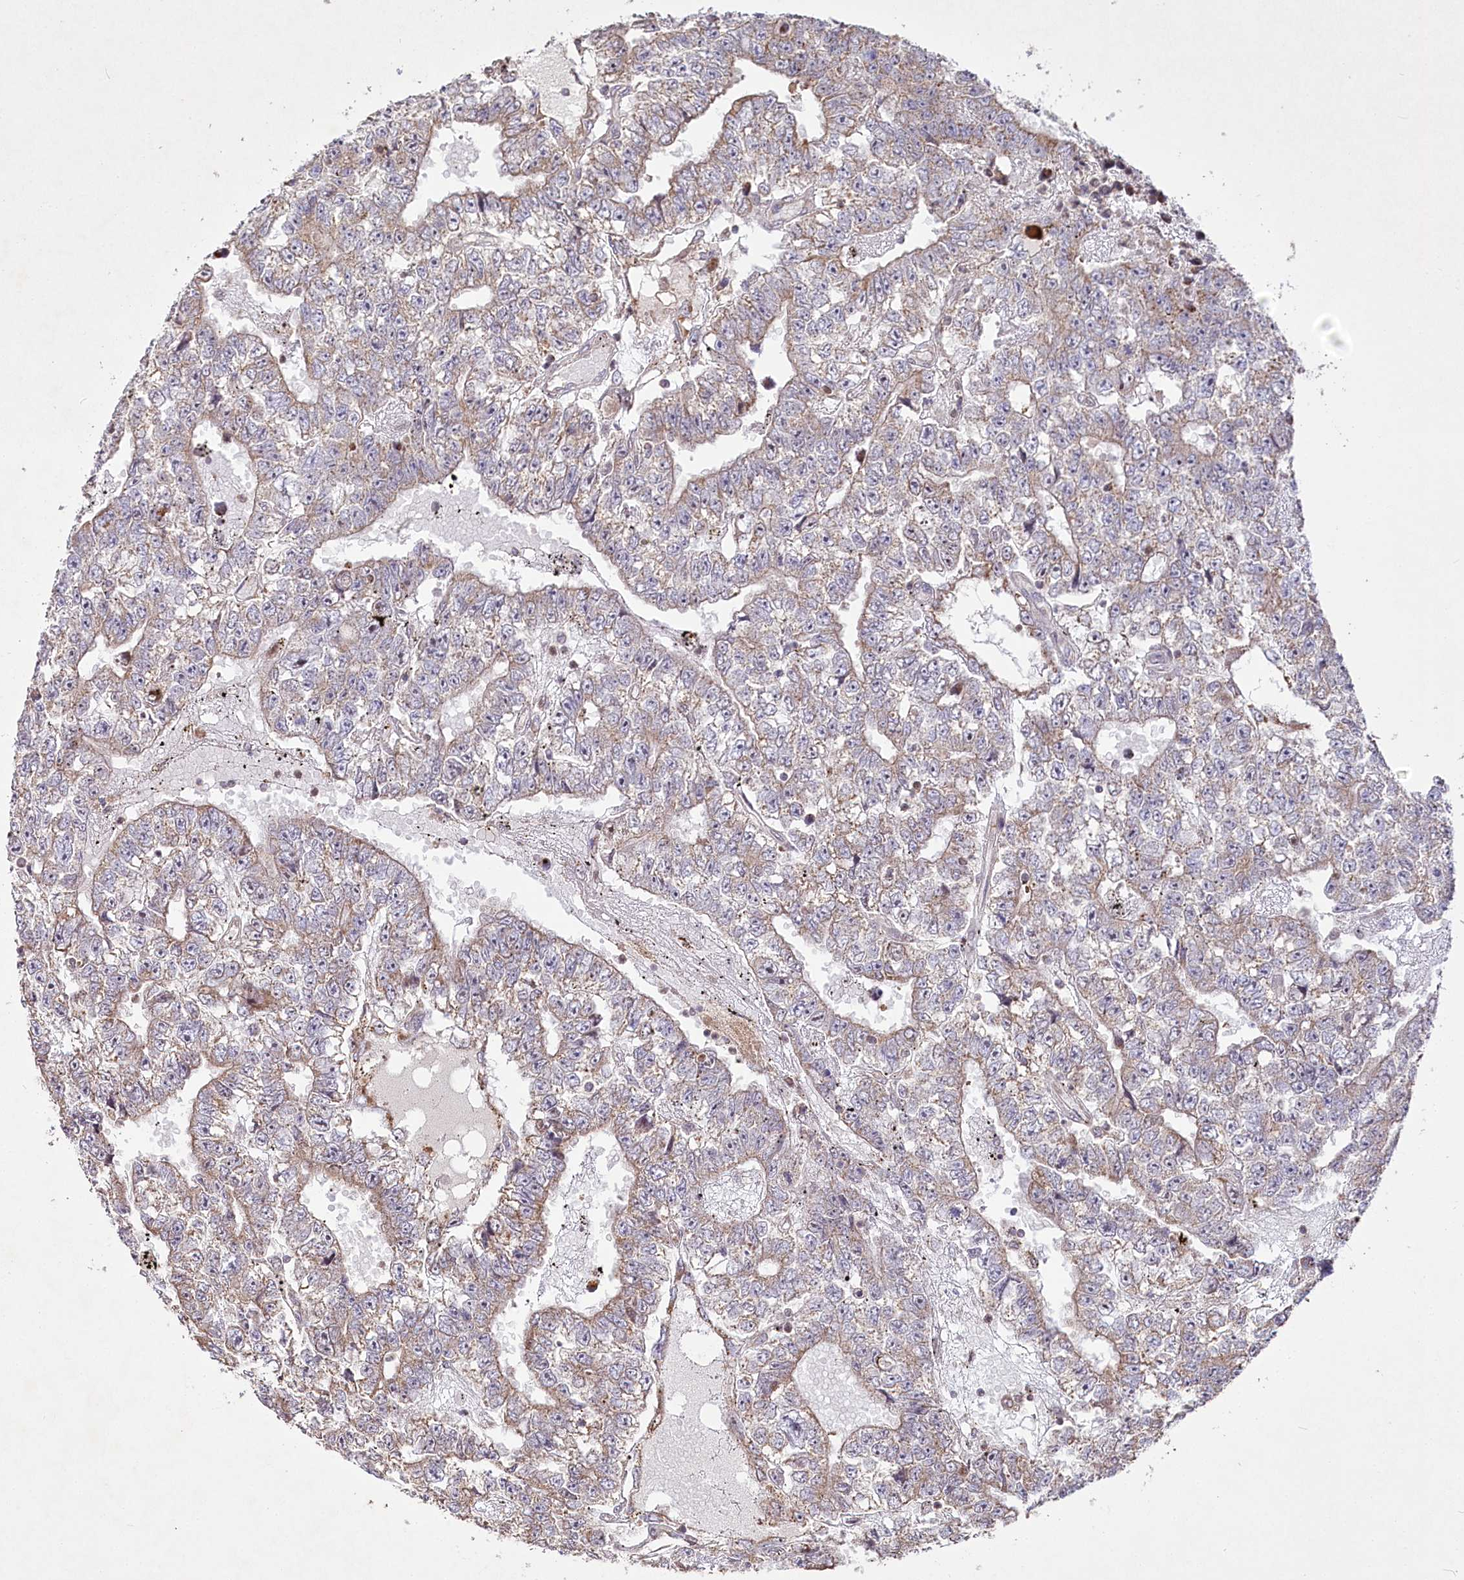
{"staining": {"intensity": "weak", "quantity": "25%-75%", "location": "cytoplasmic/membranous"}, "tissue": "testis cancer", "cell_type": "Tumor cells", "image_type": "cancer", "snomed": [{"axis": "morphology", "description": "Carcinoma, Embryonal, NOS"}, {"axis": "topography", "description": "Testis"}], "caption": "Protein staining shows weak cytoplasmic/membranous positivity in about 25%-75% of tumor cells in testis embryonal carcinoma.", "gene": "PSTK", "patient": {"sex": "male", "age": 25}}